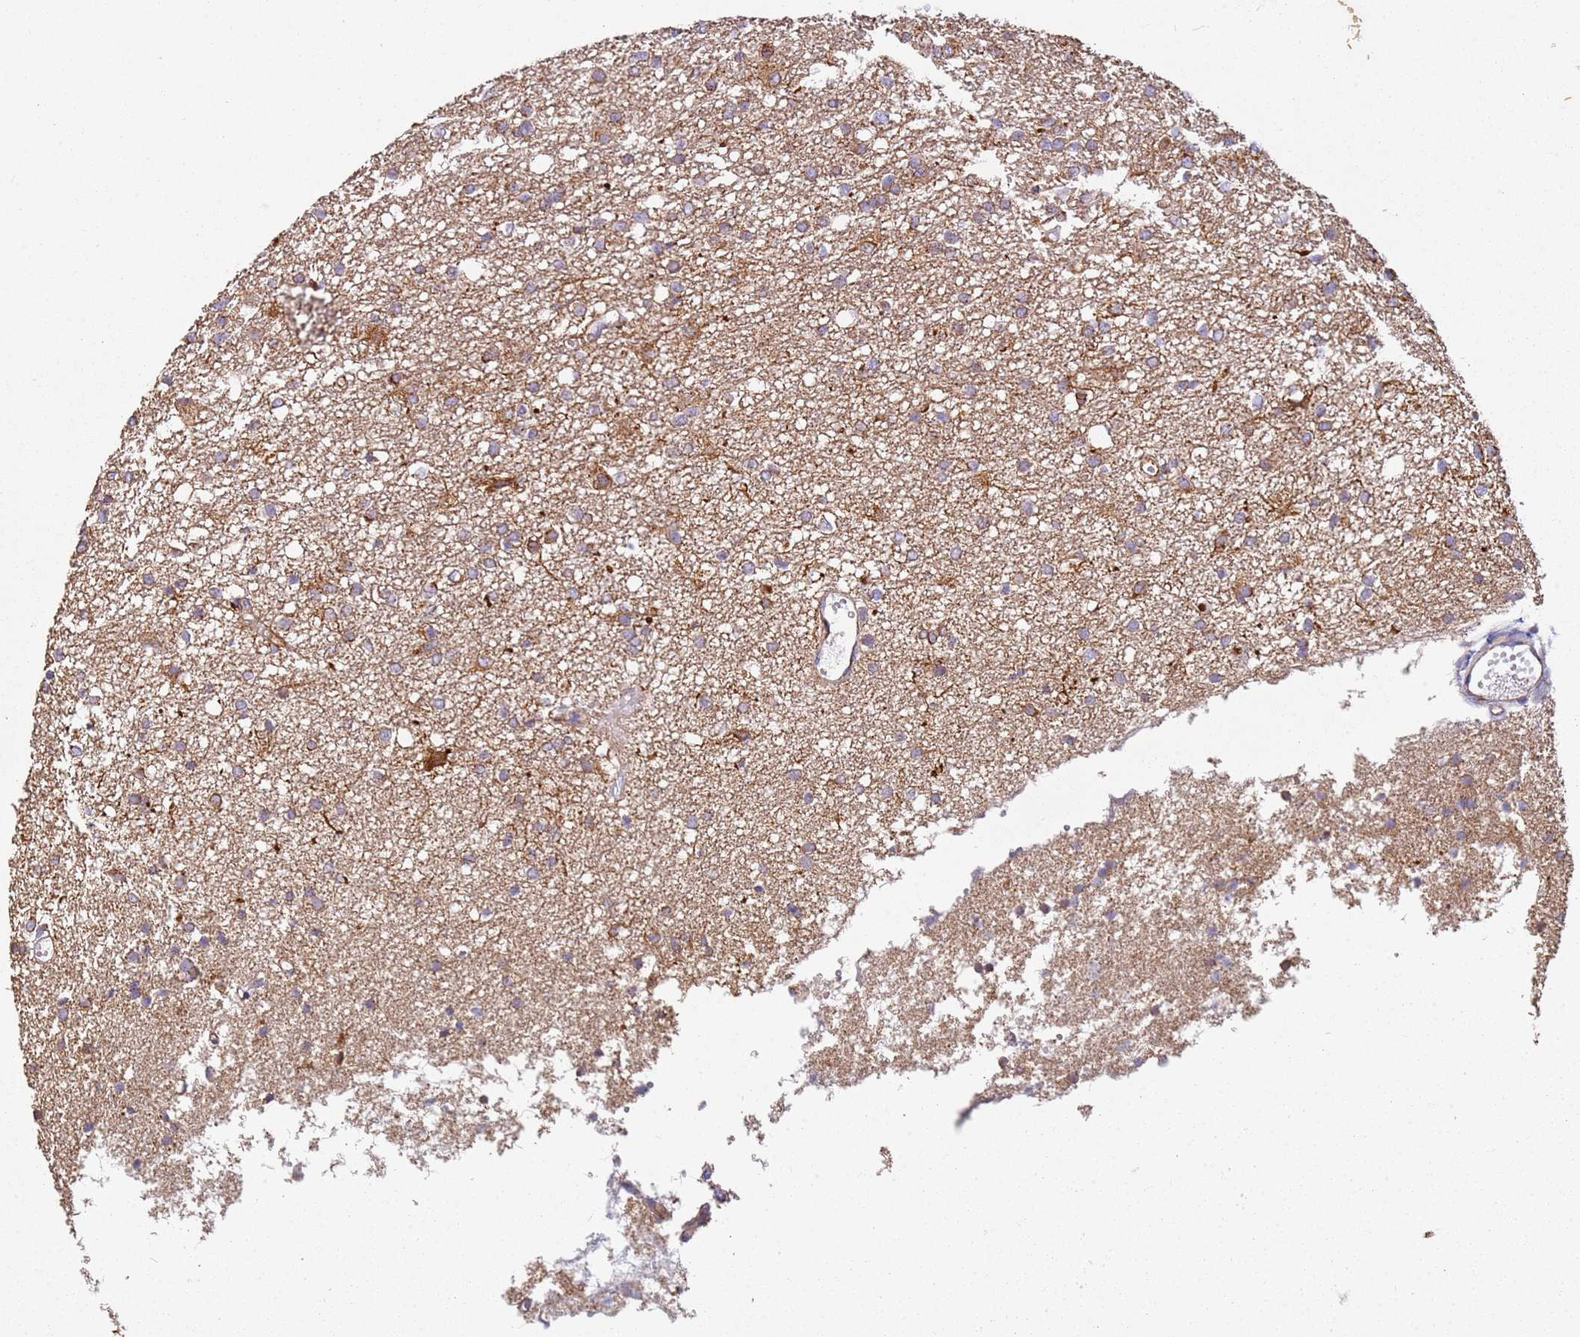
{"staining": {"intensity": "moderate", "quantity": "25%-75%", "location": "cytoplasmic/membranous"}, "tissue": "glioma", "cell_type": "Tumor cells", "image_type": "cancer", "snomed": [{"axis": "morphology", "description": "Glioma, malignant, High grade"}, {"axis": "topography", "description": "Brain"}], "caption": "Immunohistochemistry (DAB (3,3'-diaminobenzidine)) staining of human glioma displays moderate cytoplasmic/membranous protein staining in approximately 25%-75% of tumor cells. The staining is performed using DAB (3,3'-diaminobenzidine) brown chromogen to label protein expression. The nuclei are counter-stained blue using hematoxylin.", "gene": "ALS2", "patient": {"sex": "female", "age": 59}}